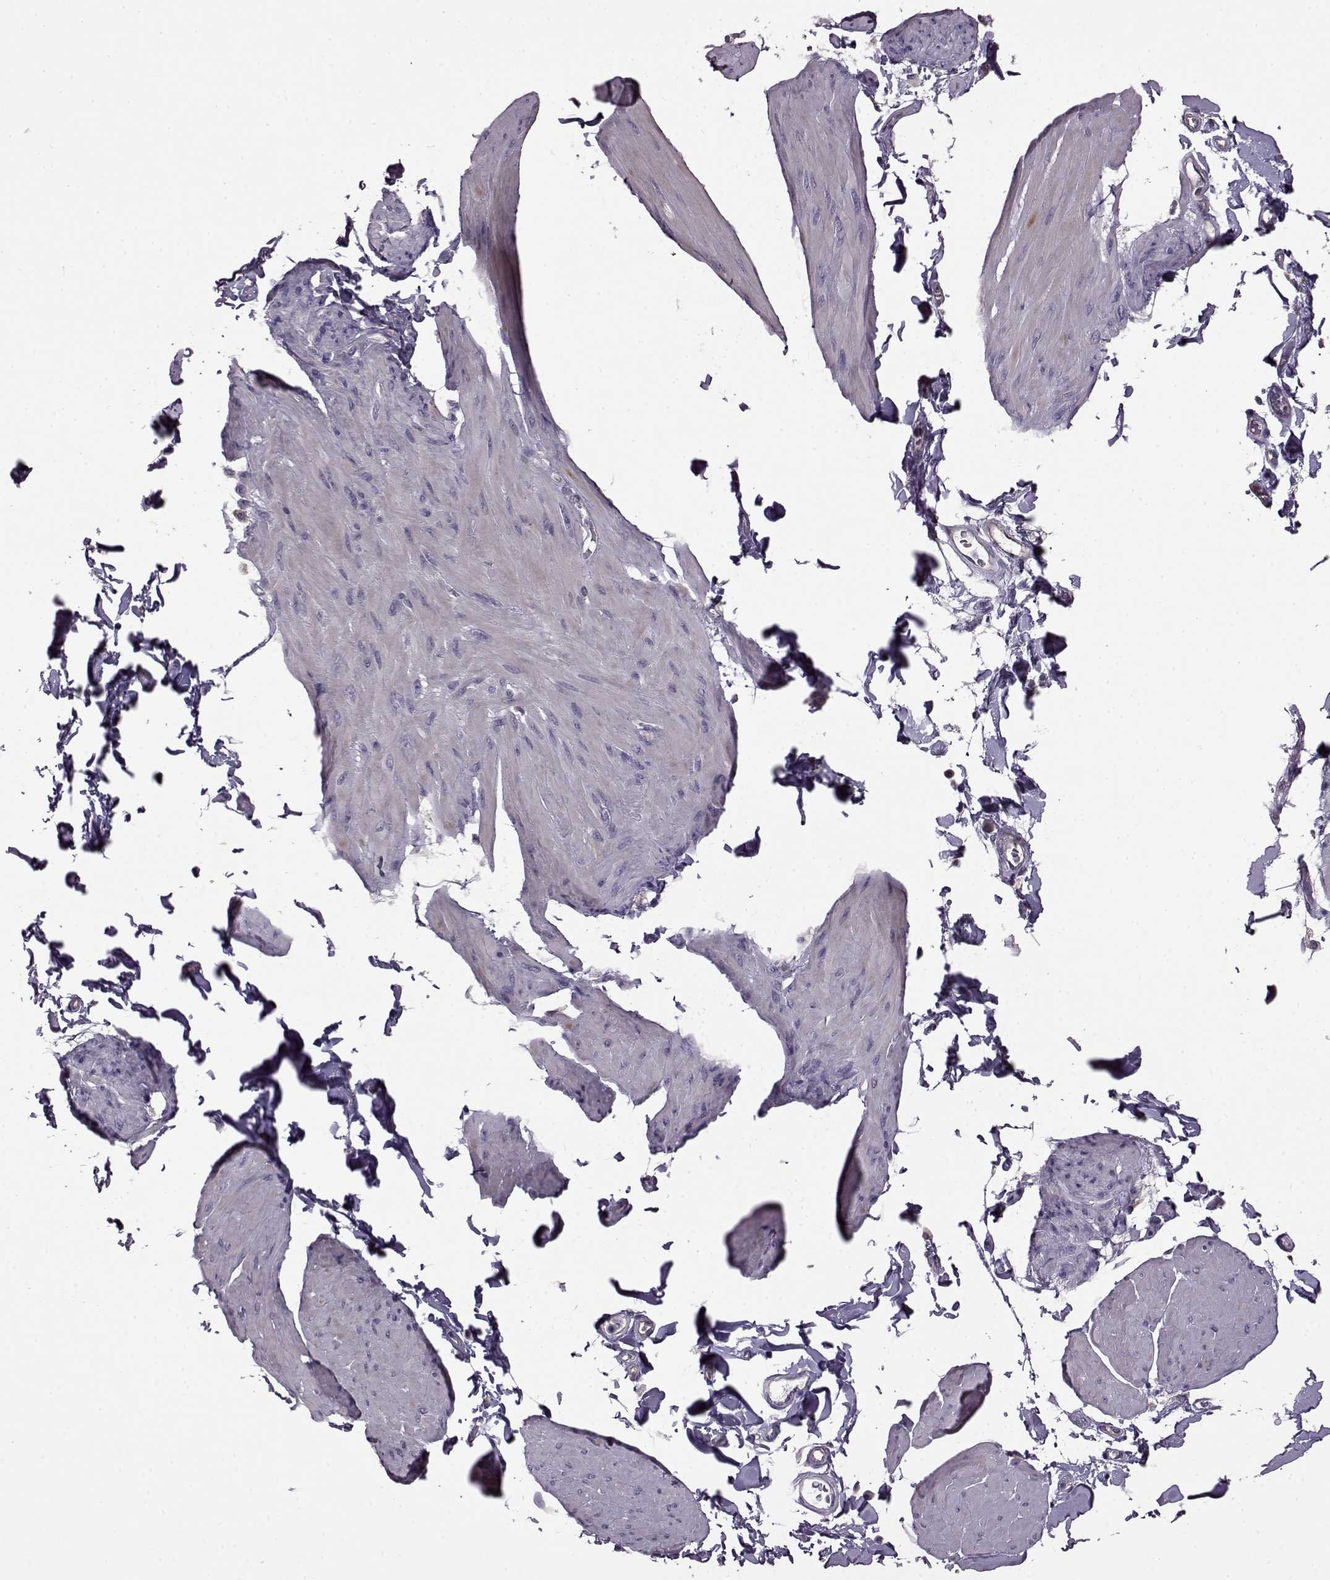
{"staining": {"intensity": "negative", "quantity": "none", "location": "none"}, "tissue": "smooth muscle", "cell_type": "Smooth muscle cells", "image_type": "normal", "snomed": [{"axis": "morphology", "description": "Normal tissue, NOS"}, {"axis": "topography", "description": "Adipose tissue"}, {"axis": "topography", "description": "Smooth muscle"}, {"axis": "topography", "description": "Peripheral nerve tissue"}], "caption": "Human smooth muscle stained for a protein using immunohistochemistry shows no positivity in smooth muscle cells.", "gene": "EDDM3B", "patient": {"sex": "male", "age": 83}}